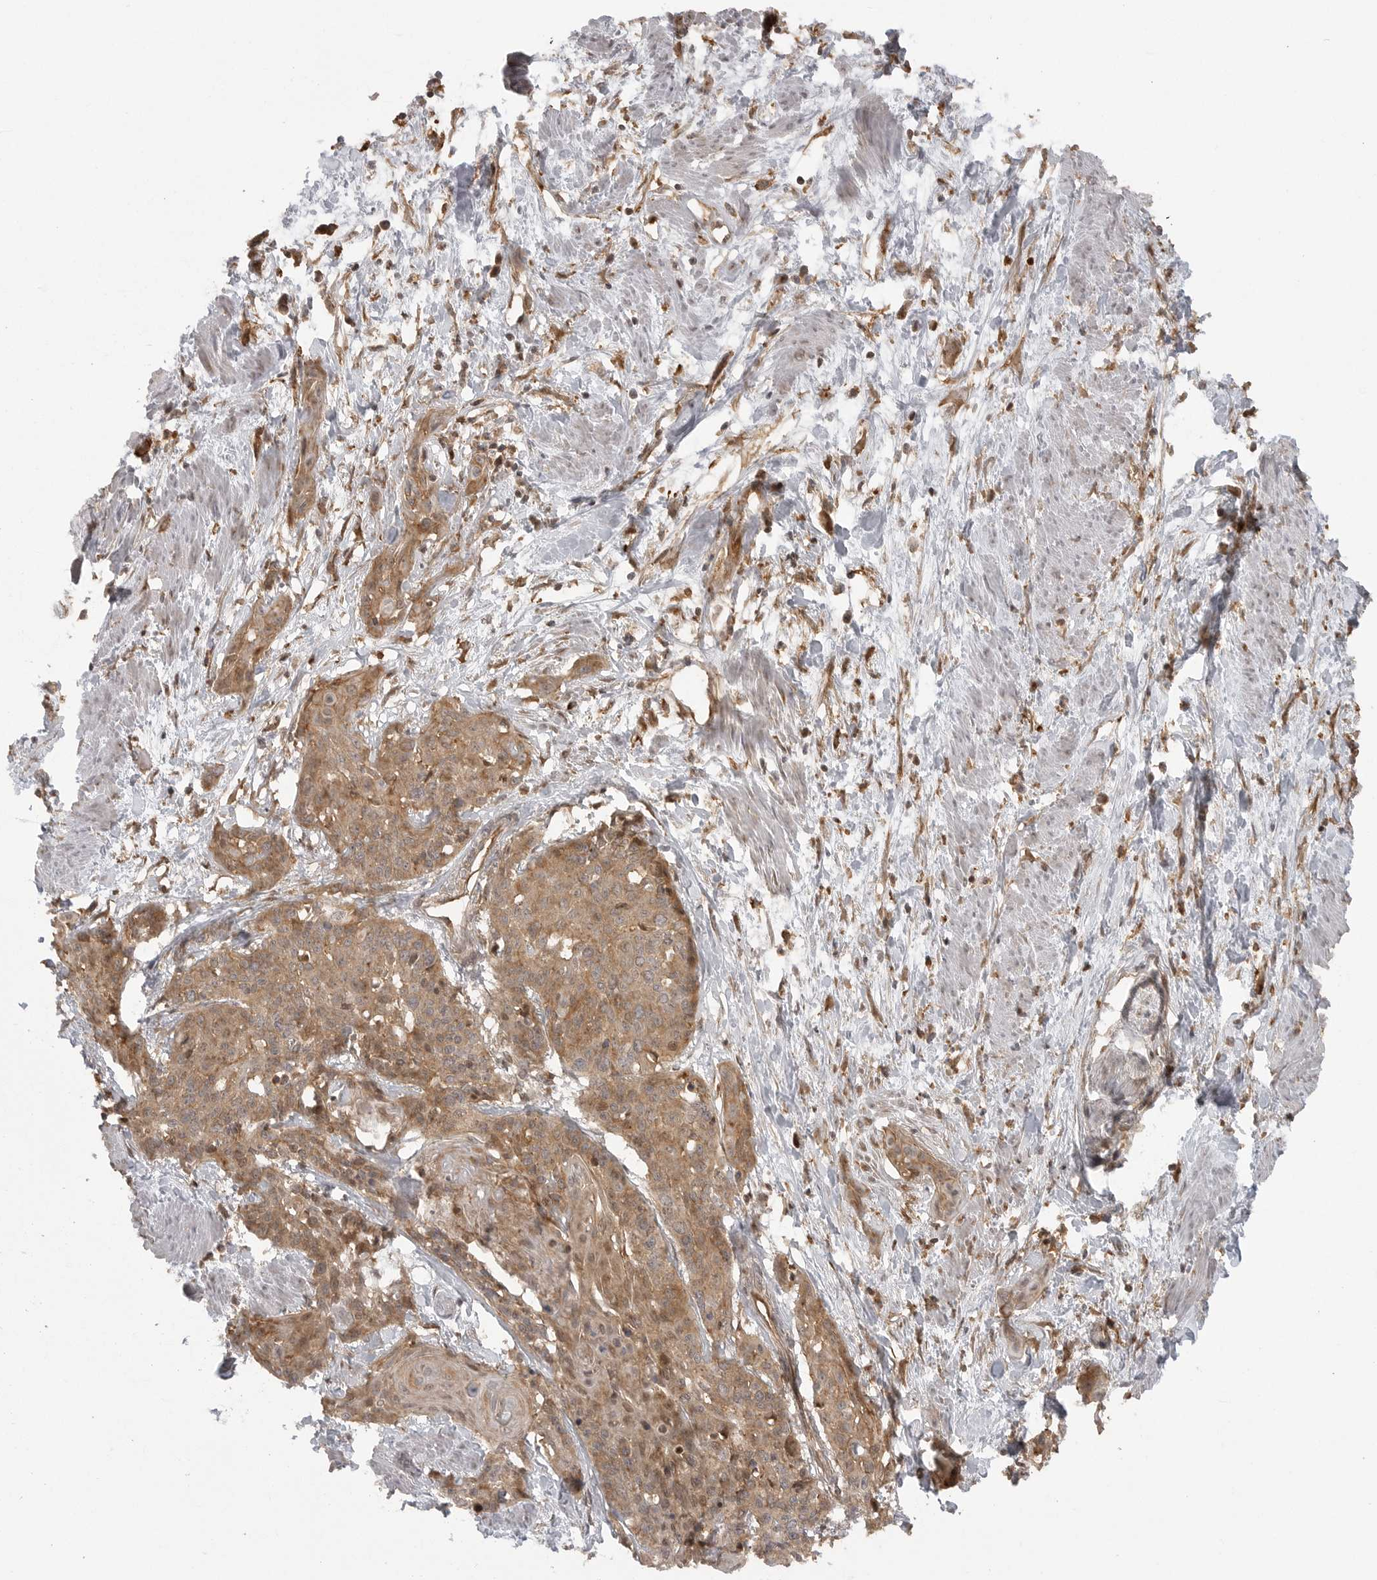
{"staining": {"intensity": "moderate", "quantity": ">75%", "location": "cytoplasmic/membranous"}, "tissue": "cervical cancer", "cell_type": "Tumor cells", "image_type": "cancer", "snomed": [{"axis": "morphology", "description": "Squamous cell carcinoma, NOS"}, {"axis": "topography", "description": "Cervix"}], "caption": "A photomicrograph of cervical cancer (squamous cell carcinoma) stained for a protein exhibits moderate cytoplasmic/membranous brown staining in tumor cells. Nuclei are stained in blue.", "gene": "FAT3", "patient": {"sex": "female", "age": 57}}